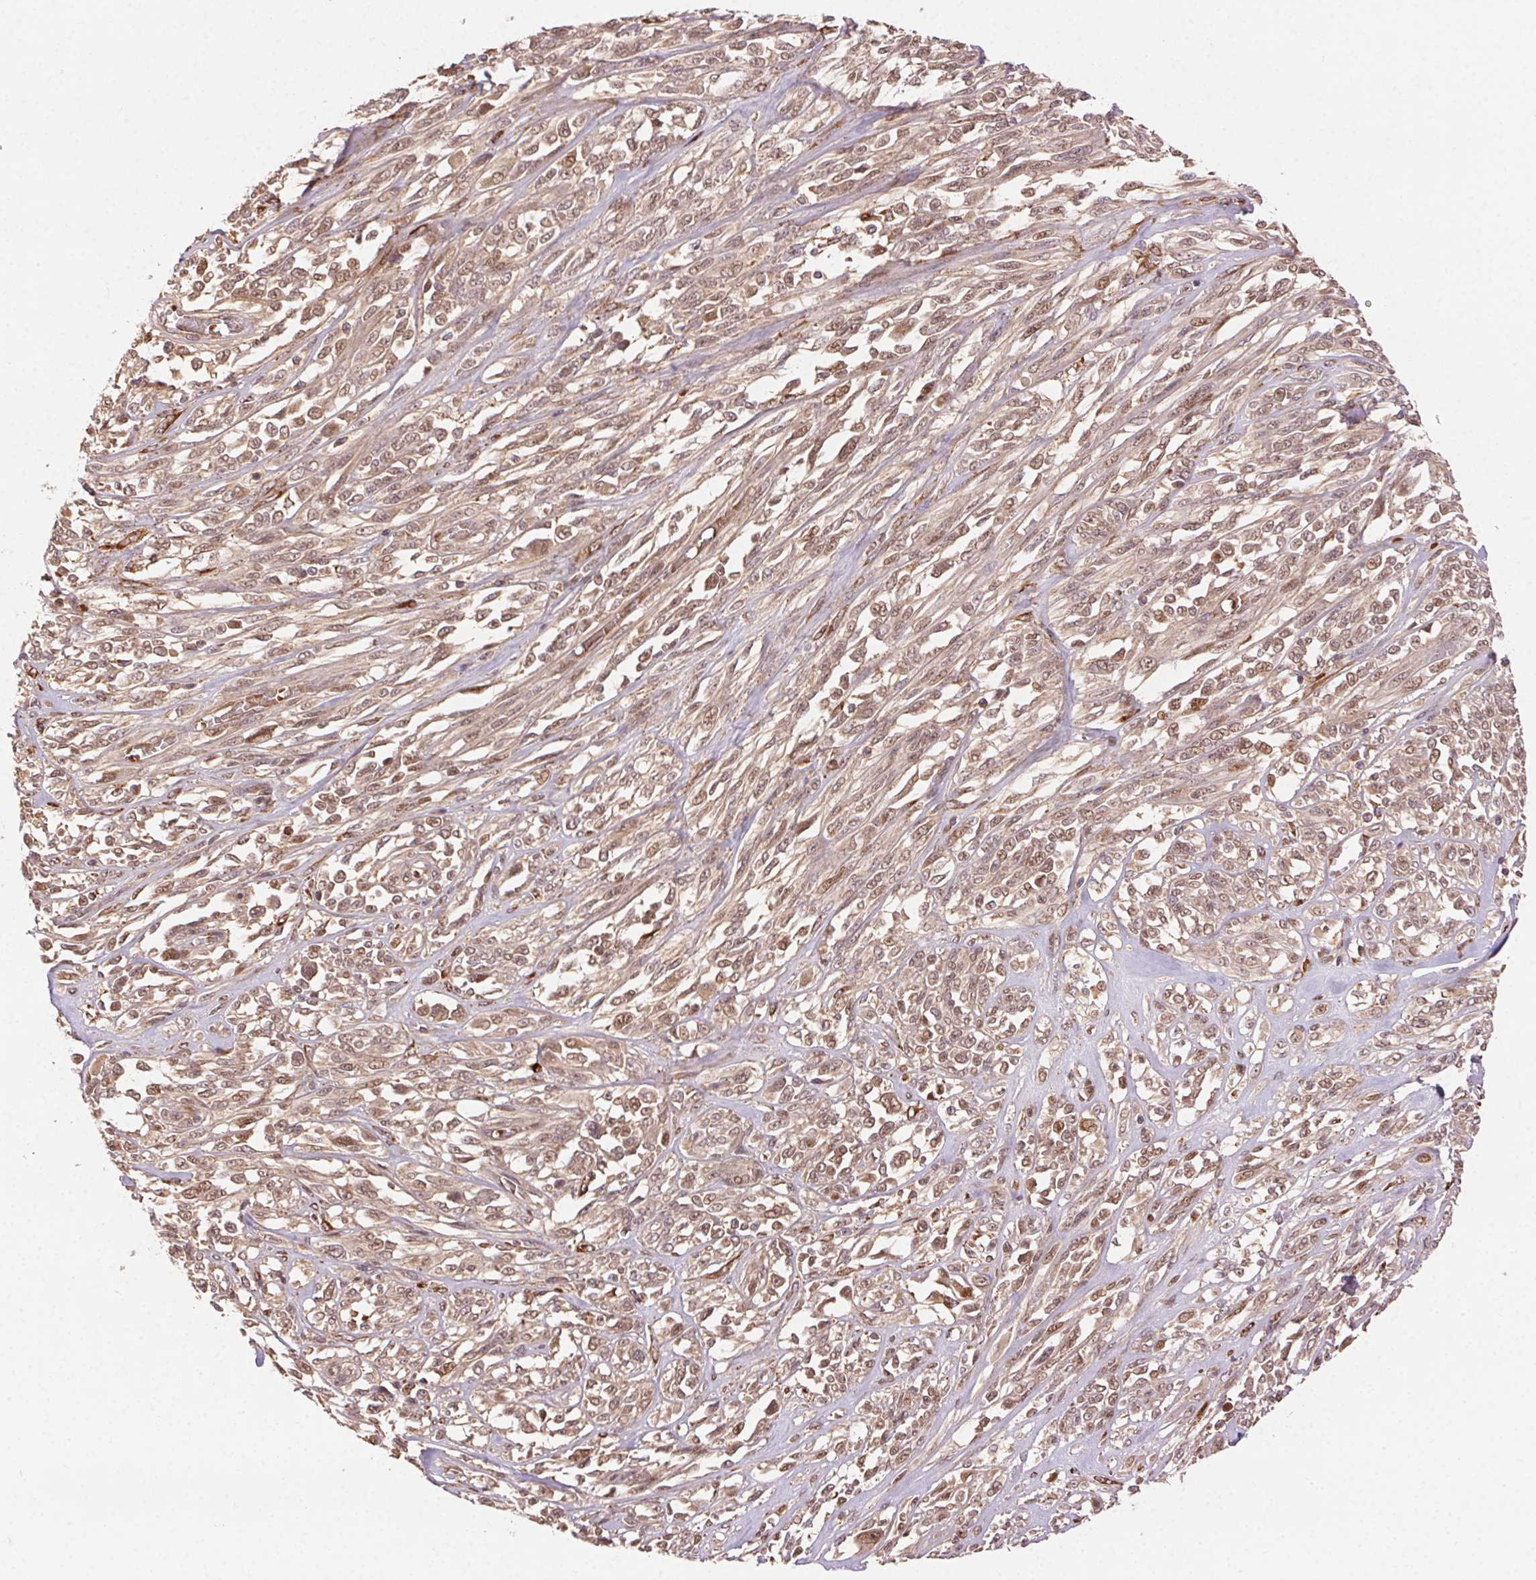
{"staining": {"intensity": "moderate", "quantity": ">75%", "location": "cytoplasmic/membranous,nuclear"}, "tissue": "melanoma", "cell_type": "Tumor cells", "image_type": "cancer", "snomed": [{"axis": "morphology", "description": "Malignant melanoma, NOS"}, {"axis": "topography", "description": "Skin"}], "caption": "Immunohistochemical staining of malignant melanoma reveals medium levels of moderate cytoplasmic/membranous and nuclear protein staining in approximately >75% of tumor cells.", "gene": "KLHL15", "patient": {"sex": "female", "age": 91}}